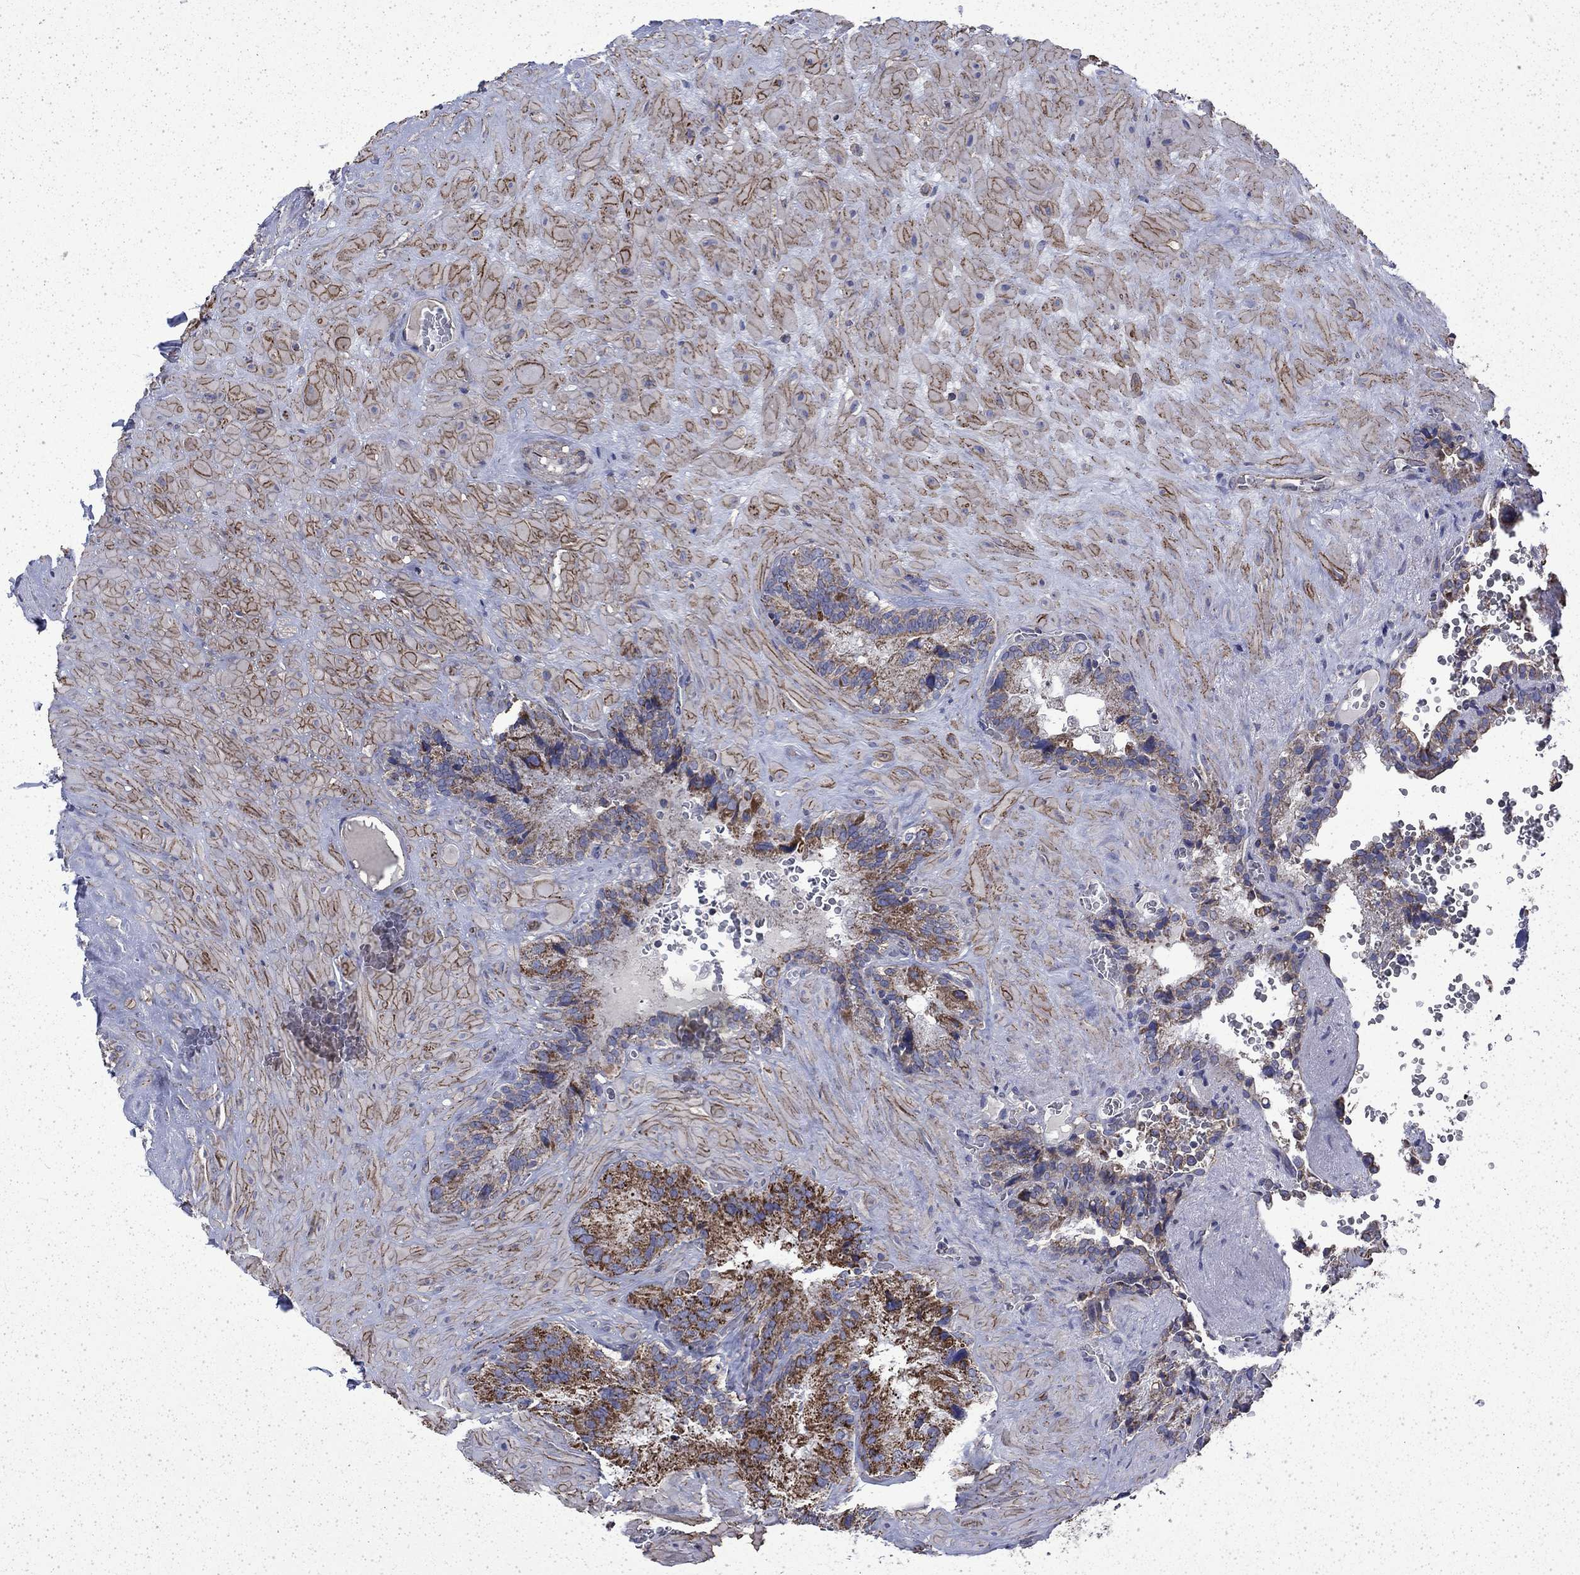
{"staining": {"intensity": "strong", "quantity": "<25%", "location": "cytoplasmic/membranous"}, "tissue": "seminal vesicle", "cell_type": "Glandular cells", "image_type": "normal", "snomed": [{"axis": "morphology", "description": "Normal tissue, NOS"}, {"axis": "topography", "description": "Seminal veicle"}], "caption": "About <25% of glandular cells in normal human seminal vesicle display strong cytoplasmic/membranous protein staining as visualized by brown immunohistochemical staining.", "gene": "DTNA", "patient": {"sex": "male", "age": 72}}